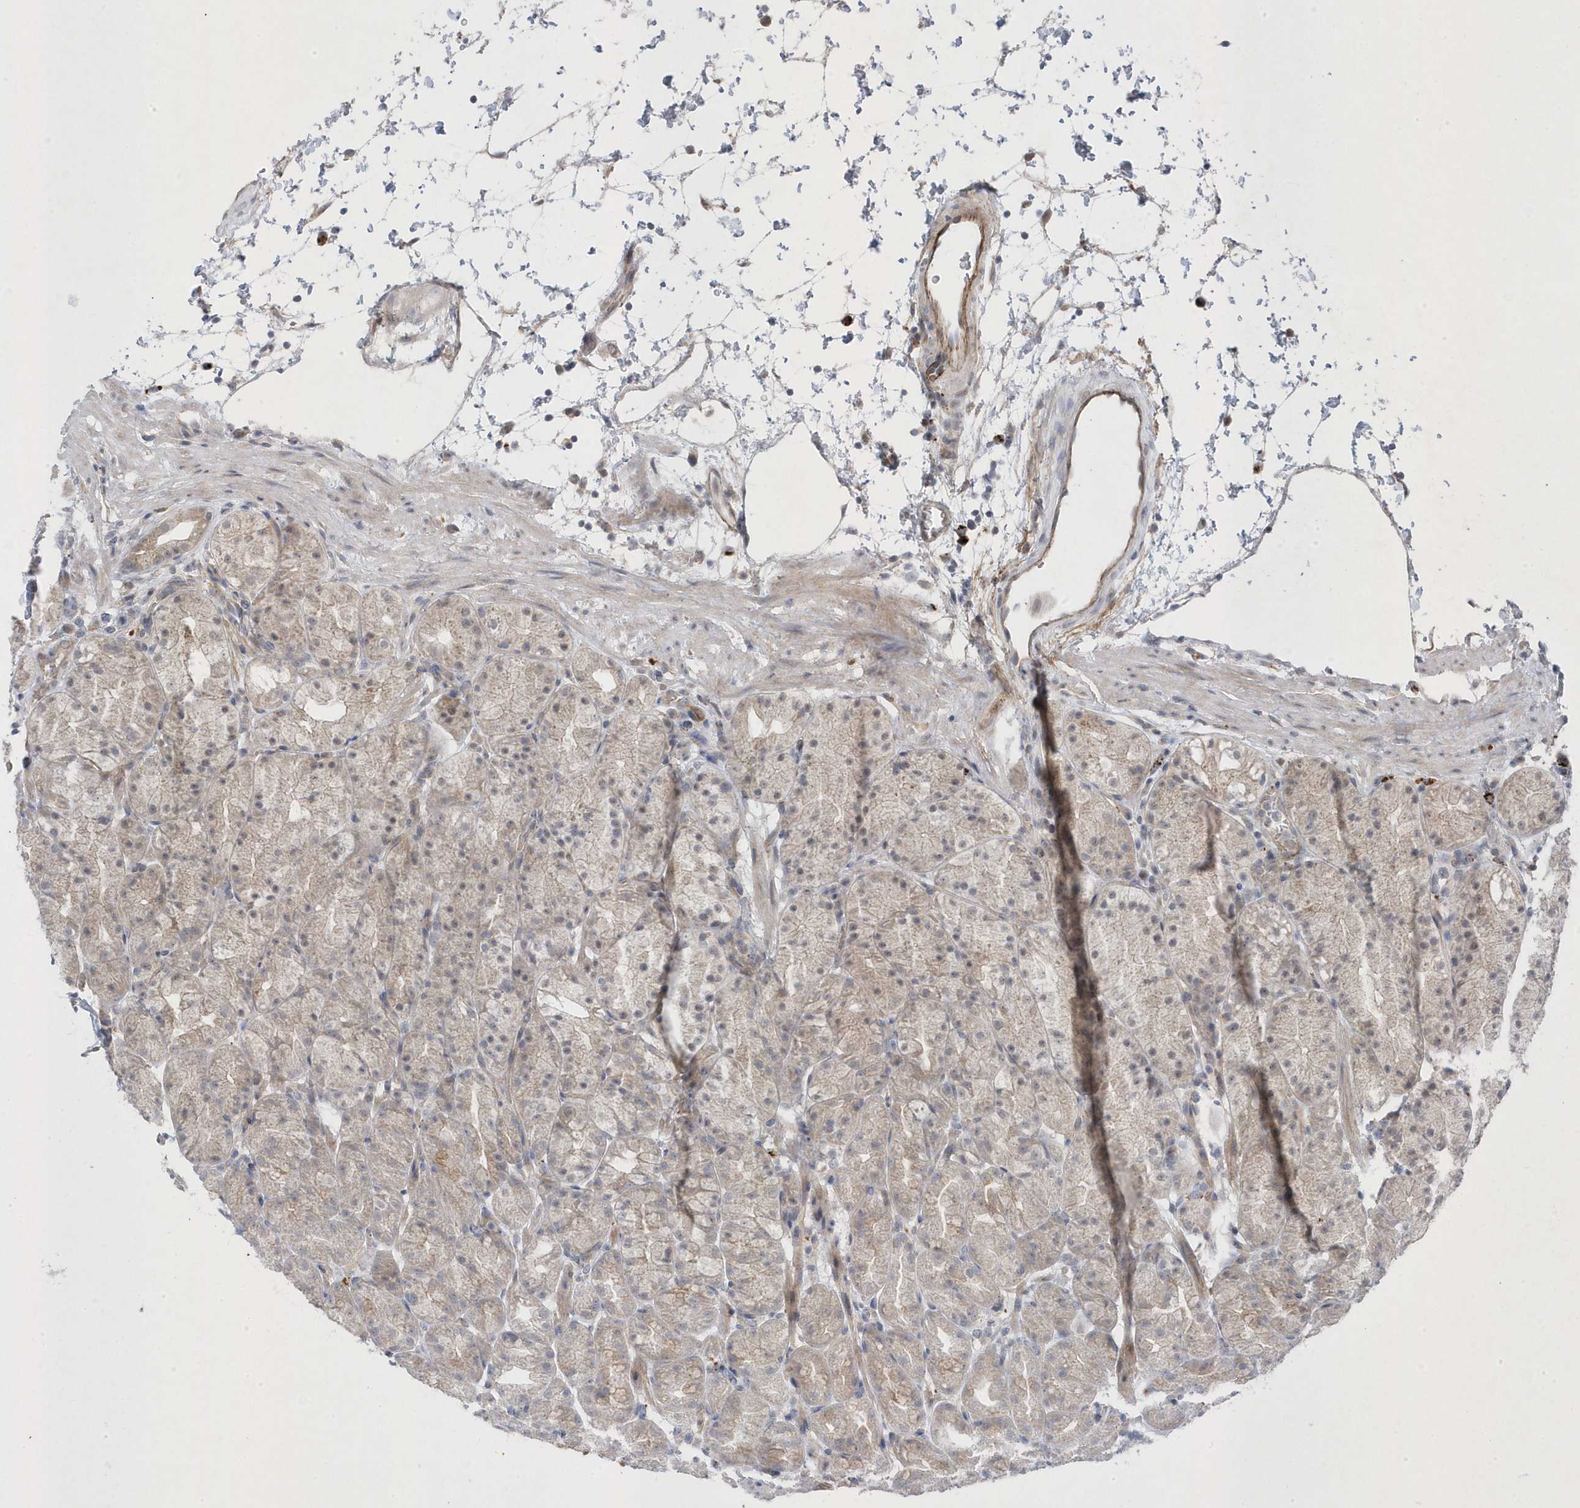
{"staining": {"intensity": "strong", "quantity": "<25%", "location": "cytoplasmic/membranous"}, "tissue": "stomach", "cell_type": "Glandular cells", "image_type": "normal", "snomed": [{"axis": "morphology", "description": "Normal tissue, NOS"}, {"axis": "topography", "description": "Stomach, upper"}], "caption": "Unremarkable stomach was stained to show a protein in brown. There is medium levels of strong cytoplasmic/membranous expression in approximately <25% of glandular cells. (Brightfield microscopy of DAB IHC at high magnification).", "gene": "ANAPC1", "patient": {"sex": "male", "age": 48}}